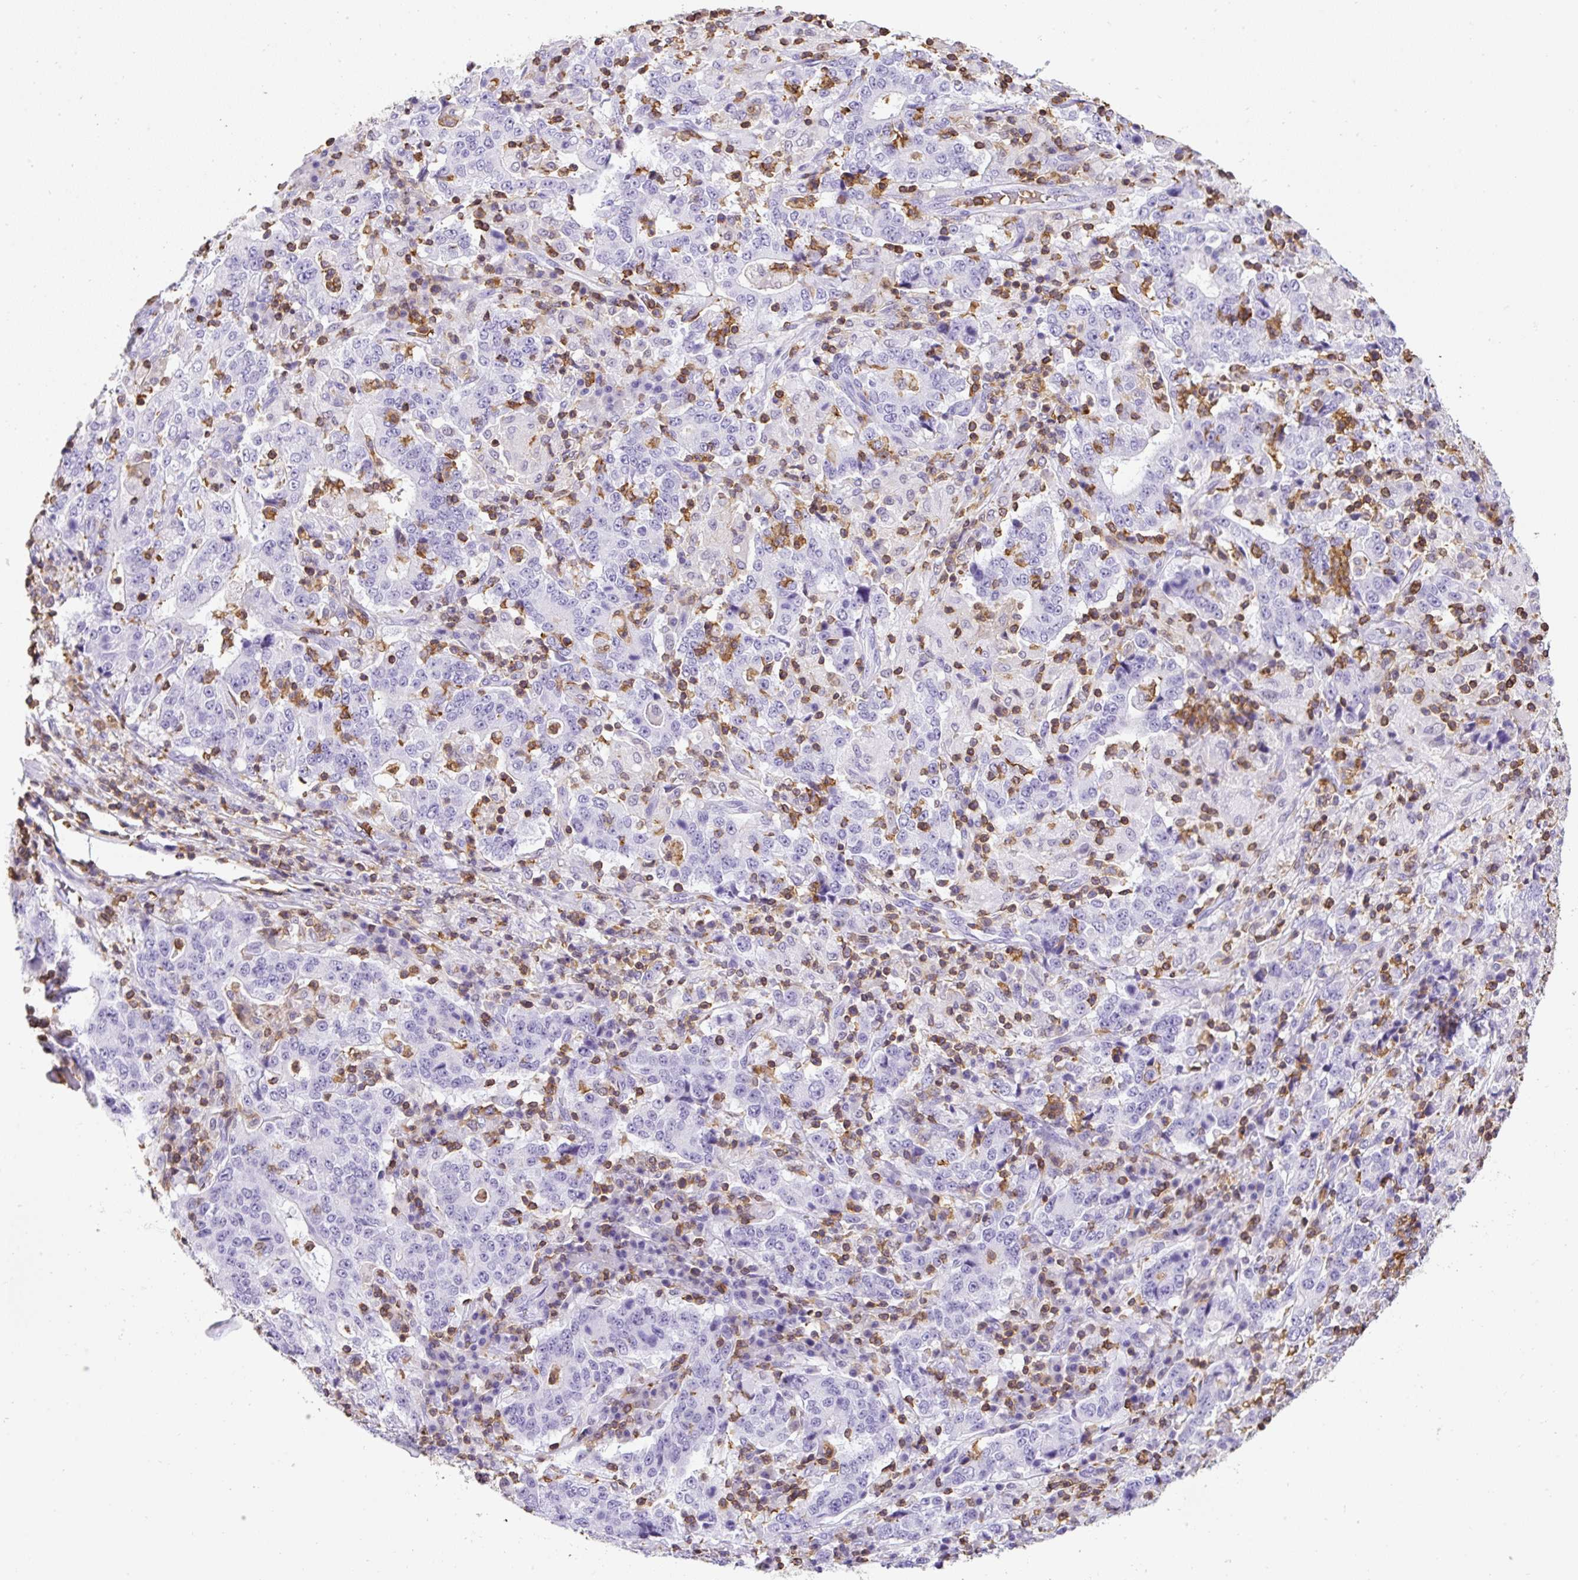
{"staining": {"intensity": "negative", "quantity": "none", "location": "none"}, "tissue": "stomach cancer", "cell_type": "Tumor cells", "image_type": "cancer", "snomed": [{"axis": "morphology", "description": "Normal tissue, NOS"}, {"axis": "morphology", "description": "Adenocarcinoma, NOS"}, {"axis": "topography", "description": "Stomach, upper"}, {"axis": "topography", "description": "Stomach"}], "caption": "Immunohistochemical staining of human adenocarcinoma (stomach) shows no significant staining in tumor cells.", "gene": "FAM228B", "patient": {"sex": "male", "age": 59}}